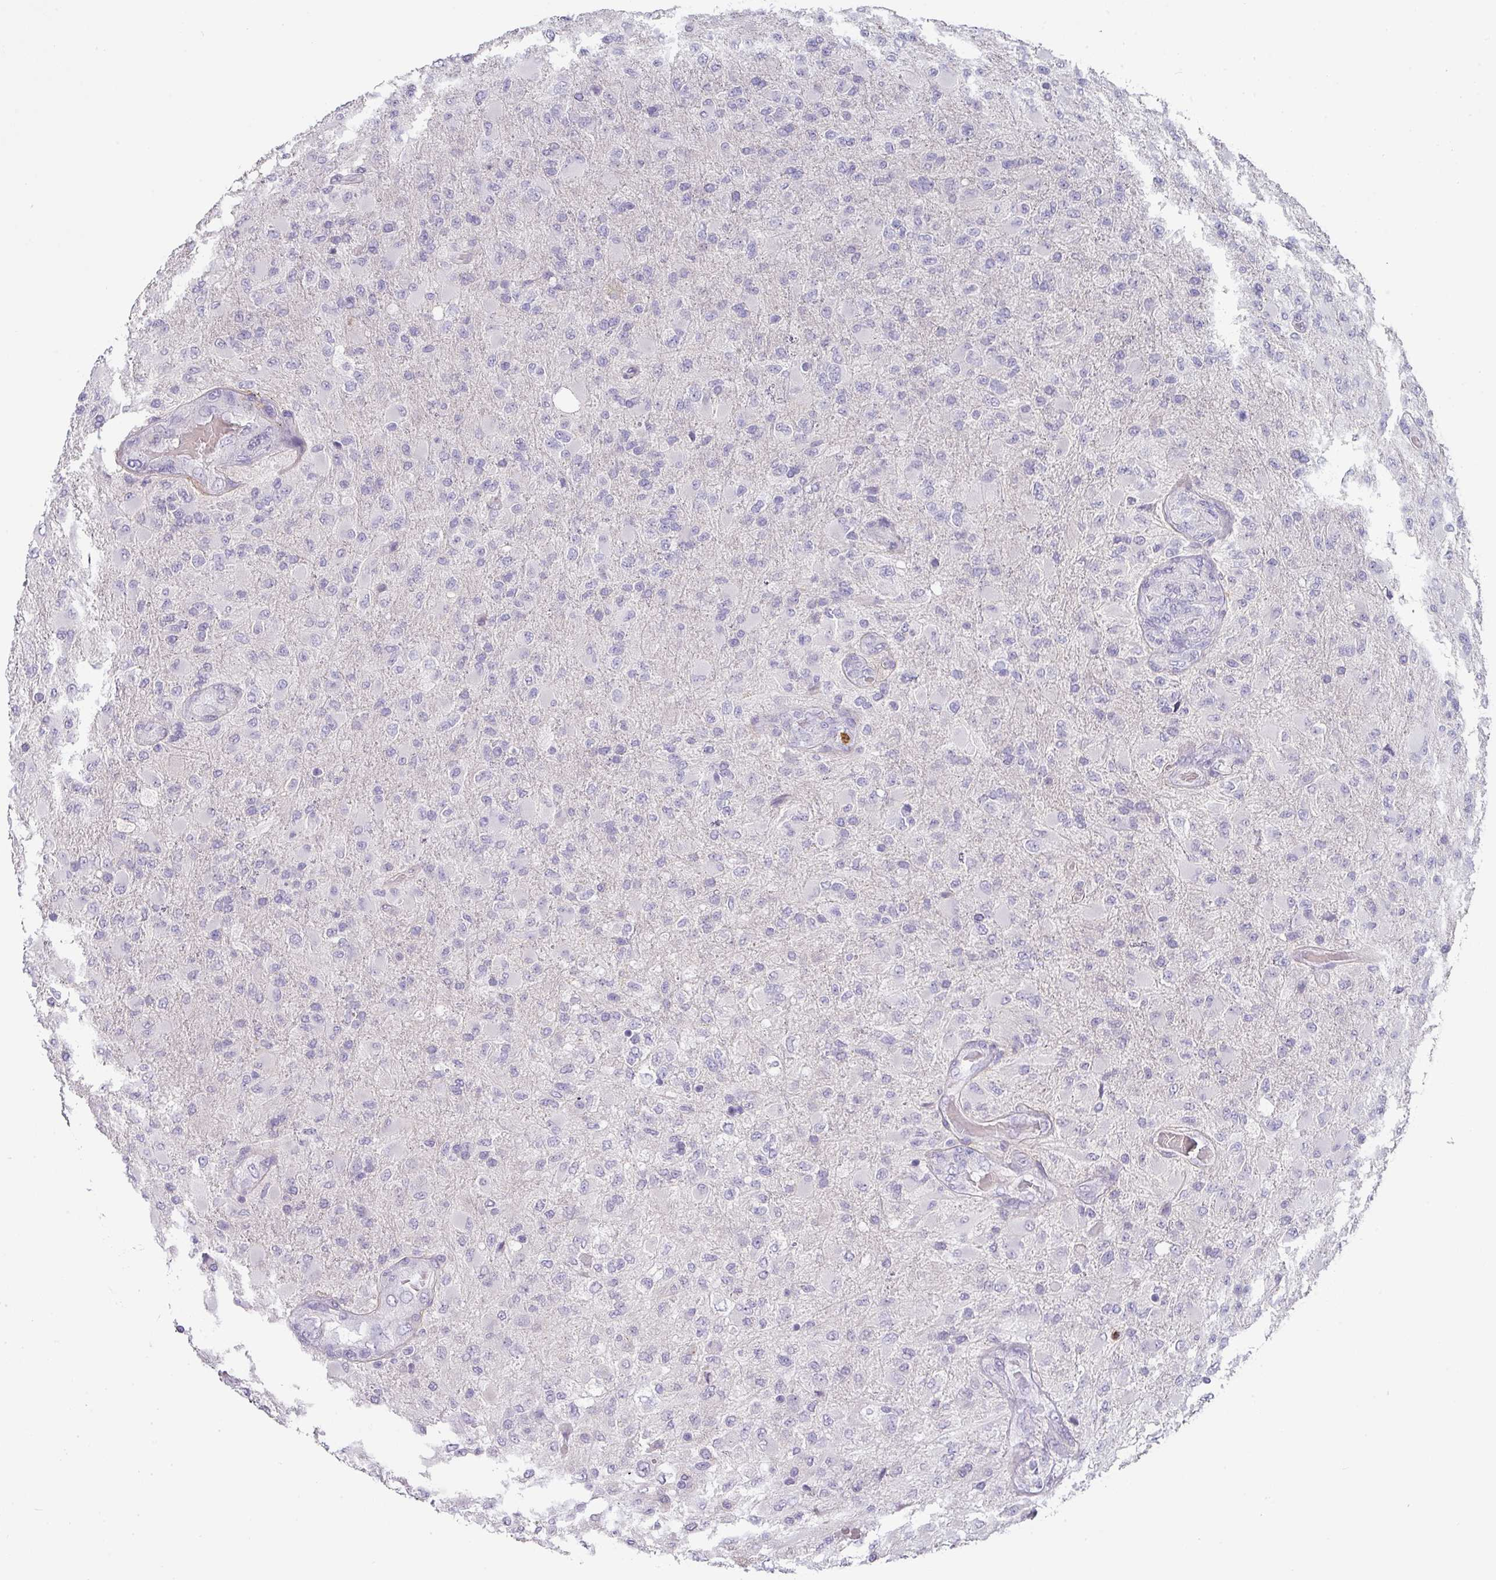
{"staining": {"intensity": "negative", "quantity": "none", "location": "none"}, "tissue": "glioma", "cell_type": "Tumor cells", "image_type": "cancer", "snomed": [{"axis": "morphology", "description": "Glioma, malignant, Low grade"}, {"axis": "topography", "description": "Brain"}], "caption": "Histopathology image shows no significant protein positivity in tumor cells of glioma.", "gene": "BTLA", "patient": {"sex": "male", "age": 65}}